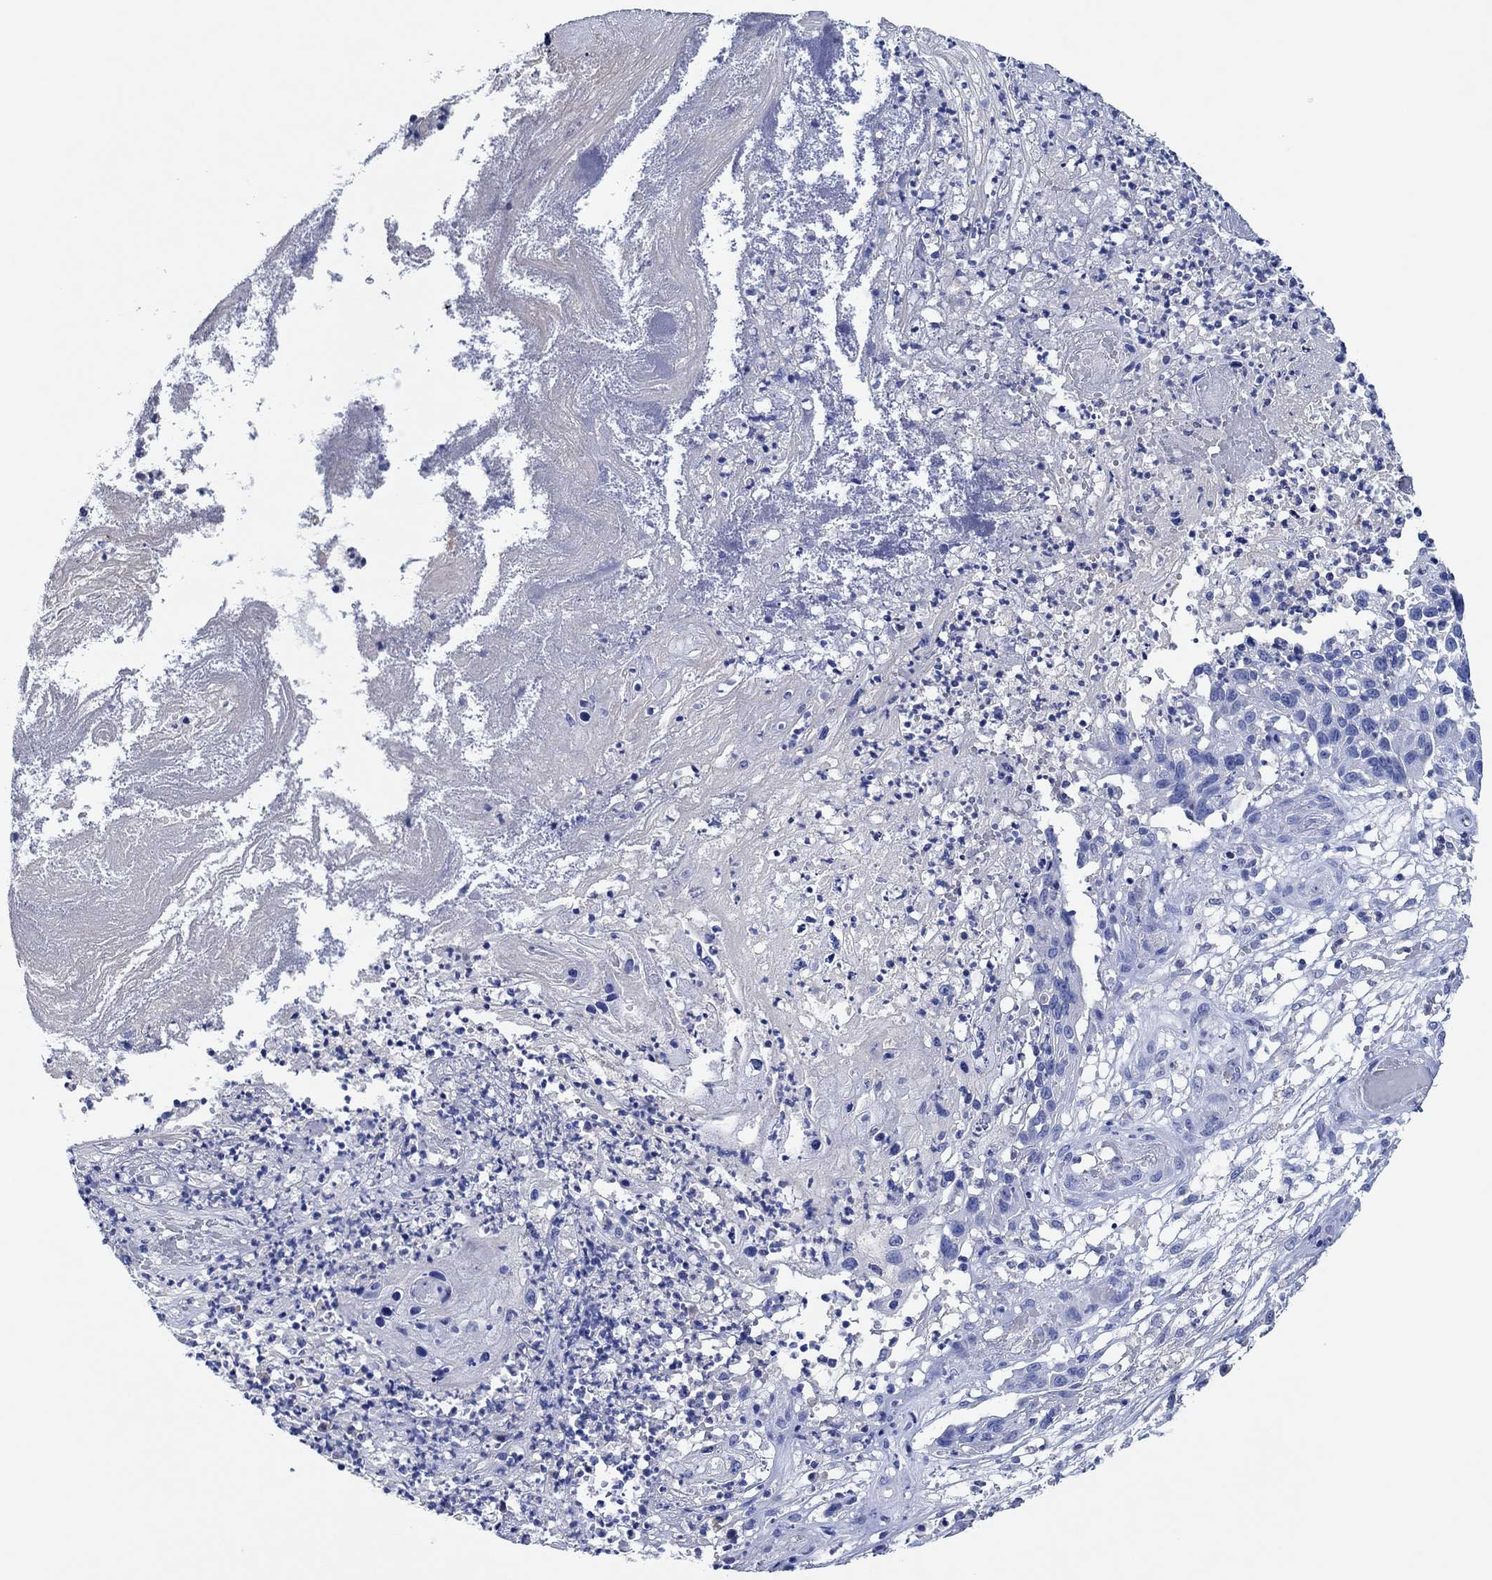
{"staining": {"intensity": "negative", "quantity": "none", "location": "none"}, "tissue": "skin cancer", "cell_type": "Tumor cells", "image_type": "cancer", "snomed": [{"axis": "morphology", "description": "Squamous cell carcinoma, NOS"}, {"axis": "topography", "description": "Skin"}], "caption": "An image of human skin cancer (squamous cell carcinoma) is negative for staining in tumor cells.", "gene": "CPNE6", "patient": {"sex": "male", "age": 92}}